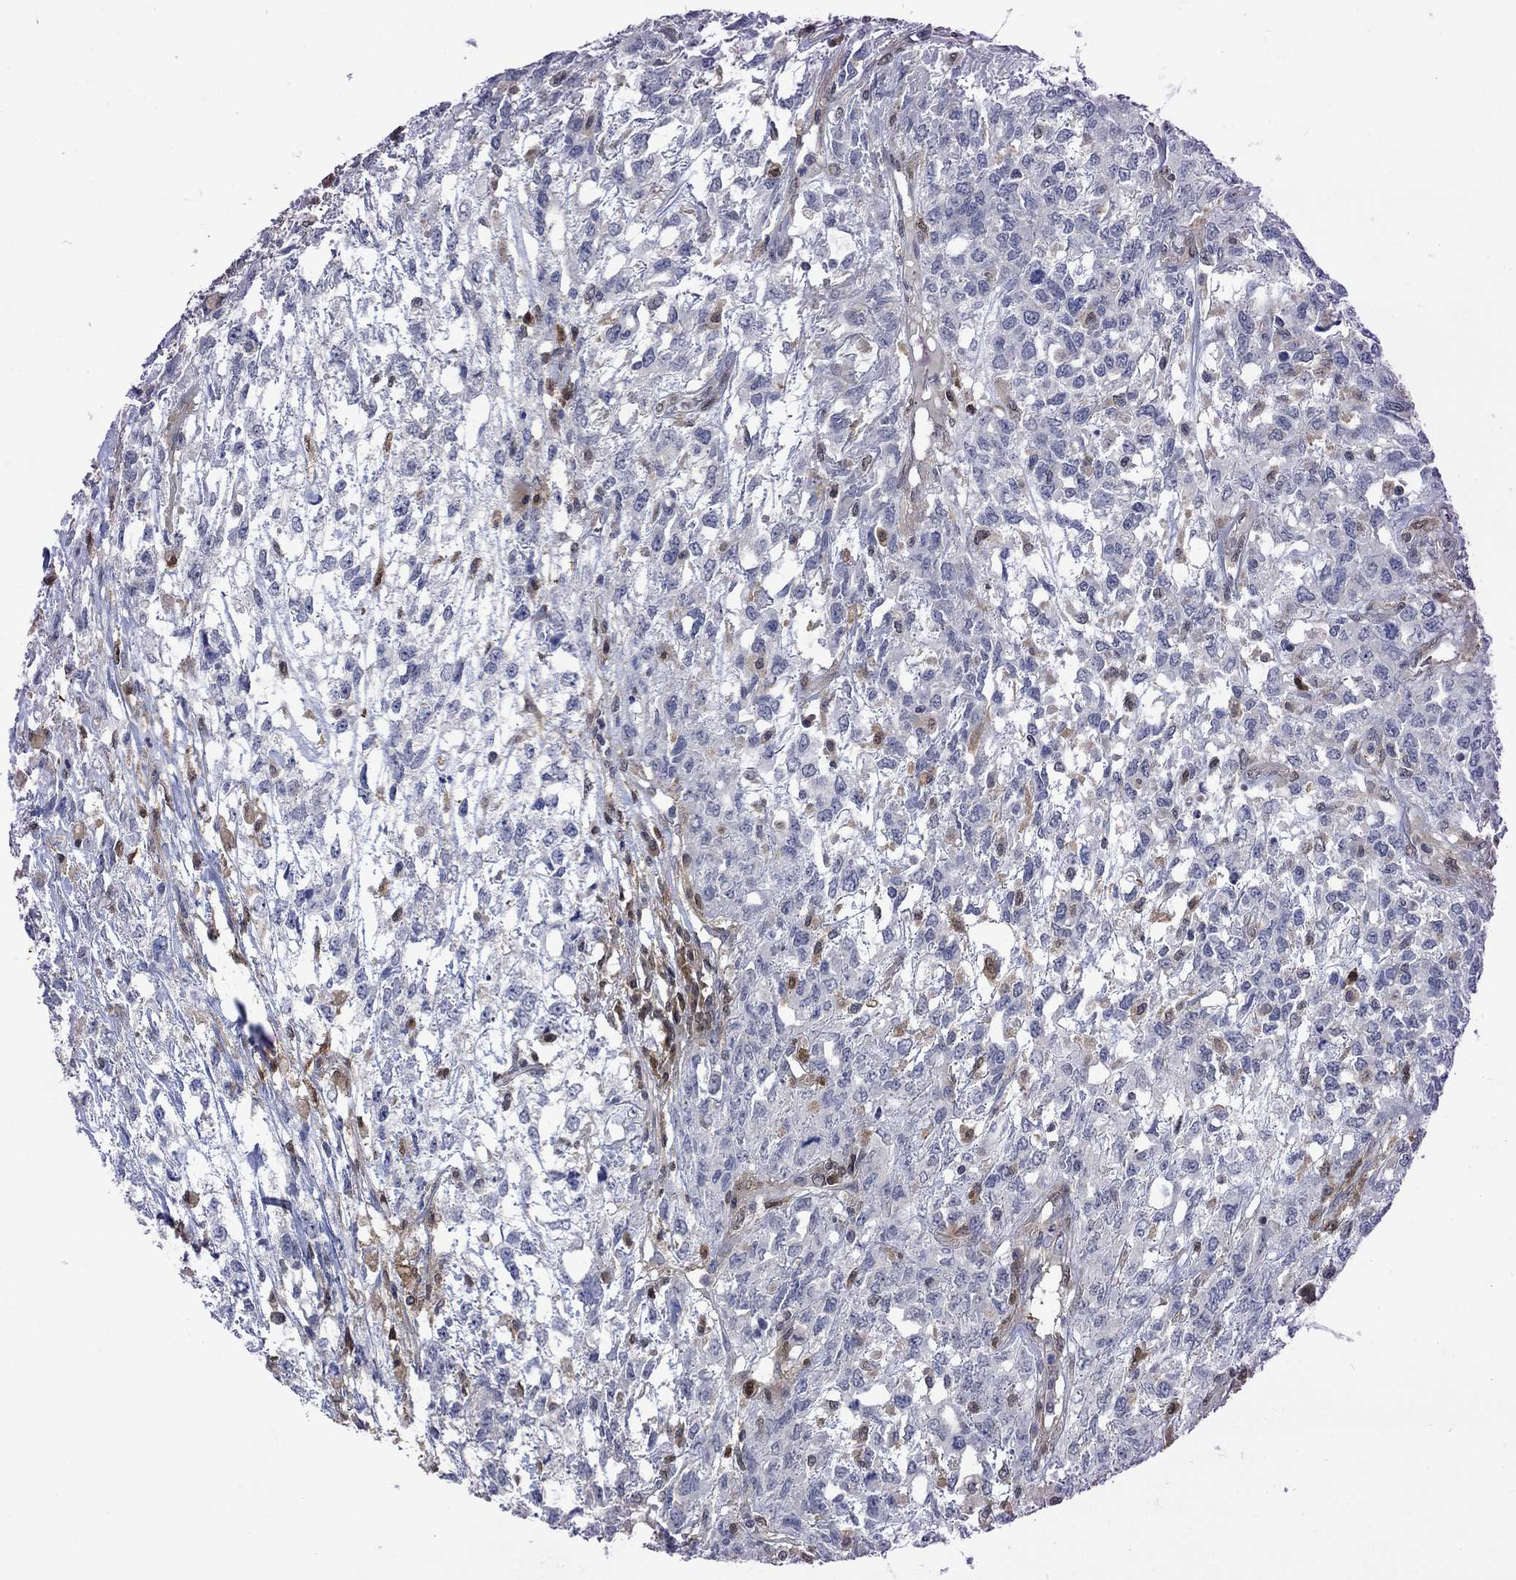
{"staining": {"intensity": "negative", "quantity": "none", "location": "none"}, "tissue": "testis cancer", "cell_type": "Tumor cells", "image_type": "cancer", "snomed": [{"axis": "morphology", "description": "Seminoma, NOS"}, {"axis": "topography", "description": "Testis"}], "caption": "The immunohistochemistry (IHC) image has no significant staining in tumor cells of testis seminoma tissue. Nuclei are stained in blue.", "gene": "CBR1", "patient": {"sex": "male", "age": 52}}